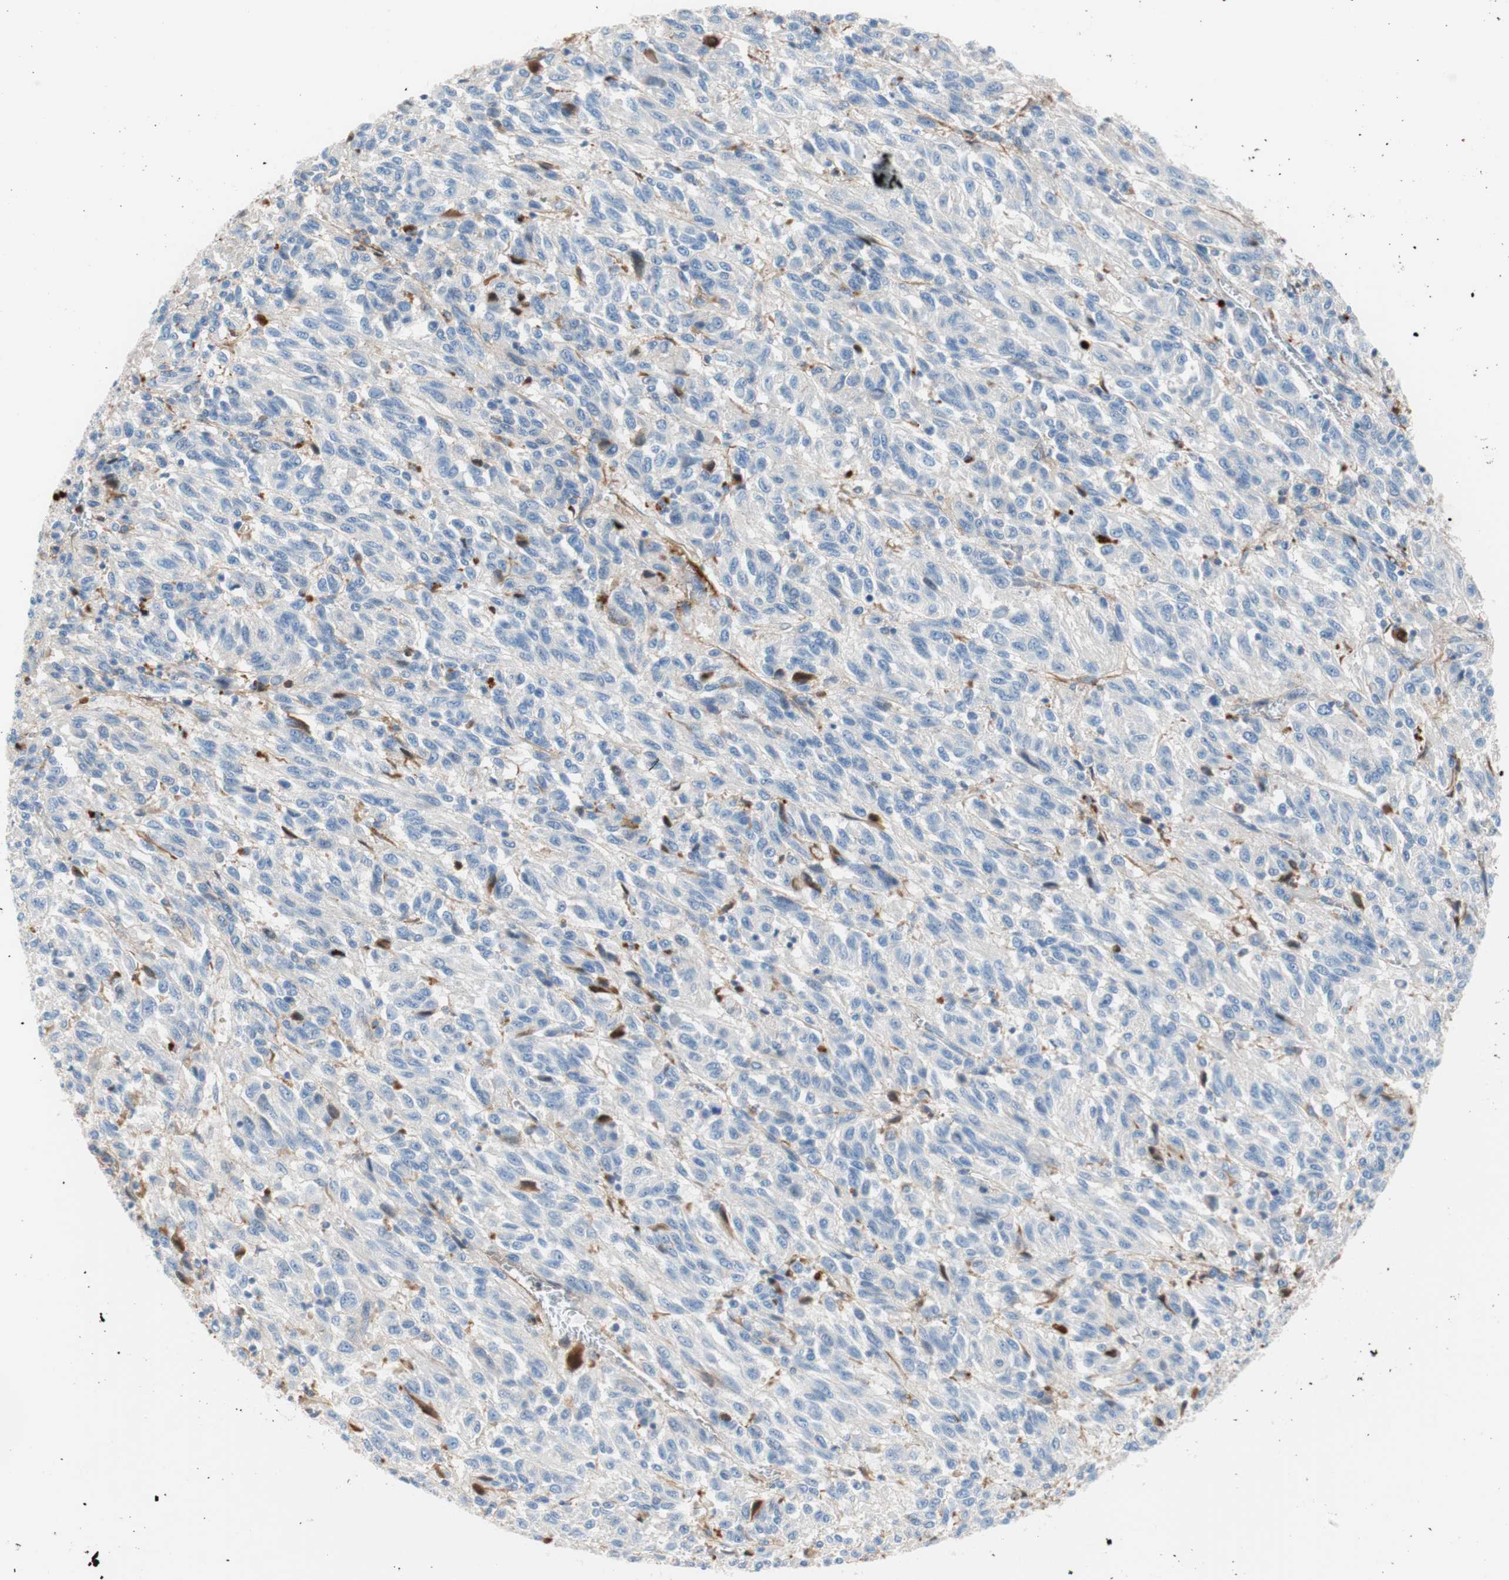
{"staining": {"intensity": "negative", "quantity": "none", "location": "none"}, "tissue": "melanoma", "cell_type": "Tumor cells", "image_type": "cancer", "snomed": [{"axis": "morphology", "description": "Malignant melanoma, Metastatic site"}, {"axis": "topography", "description": "Lung"}], "caption": "Malignant melanoma (metastatic site) stained for a protein using immunohistochemistry exhibits no expression tumor cells.", "gene": "RBP4", "patient": {"sex": "male", "age": 64}}